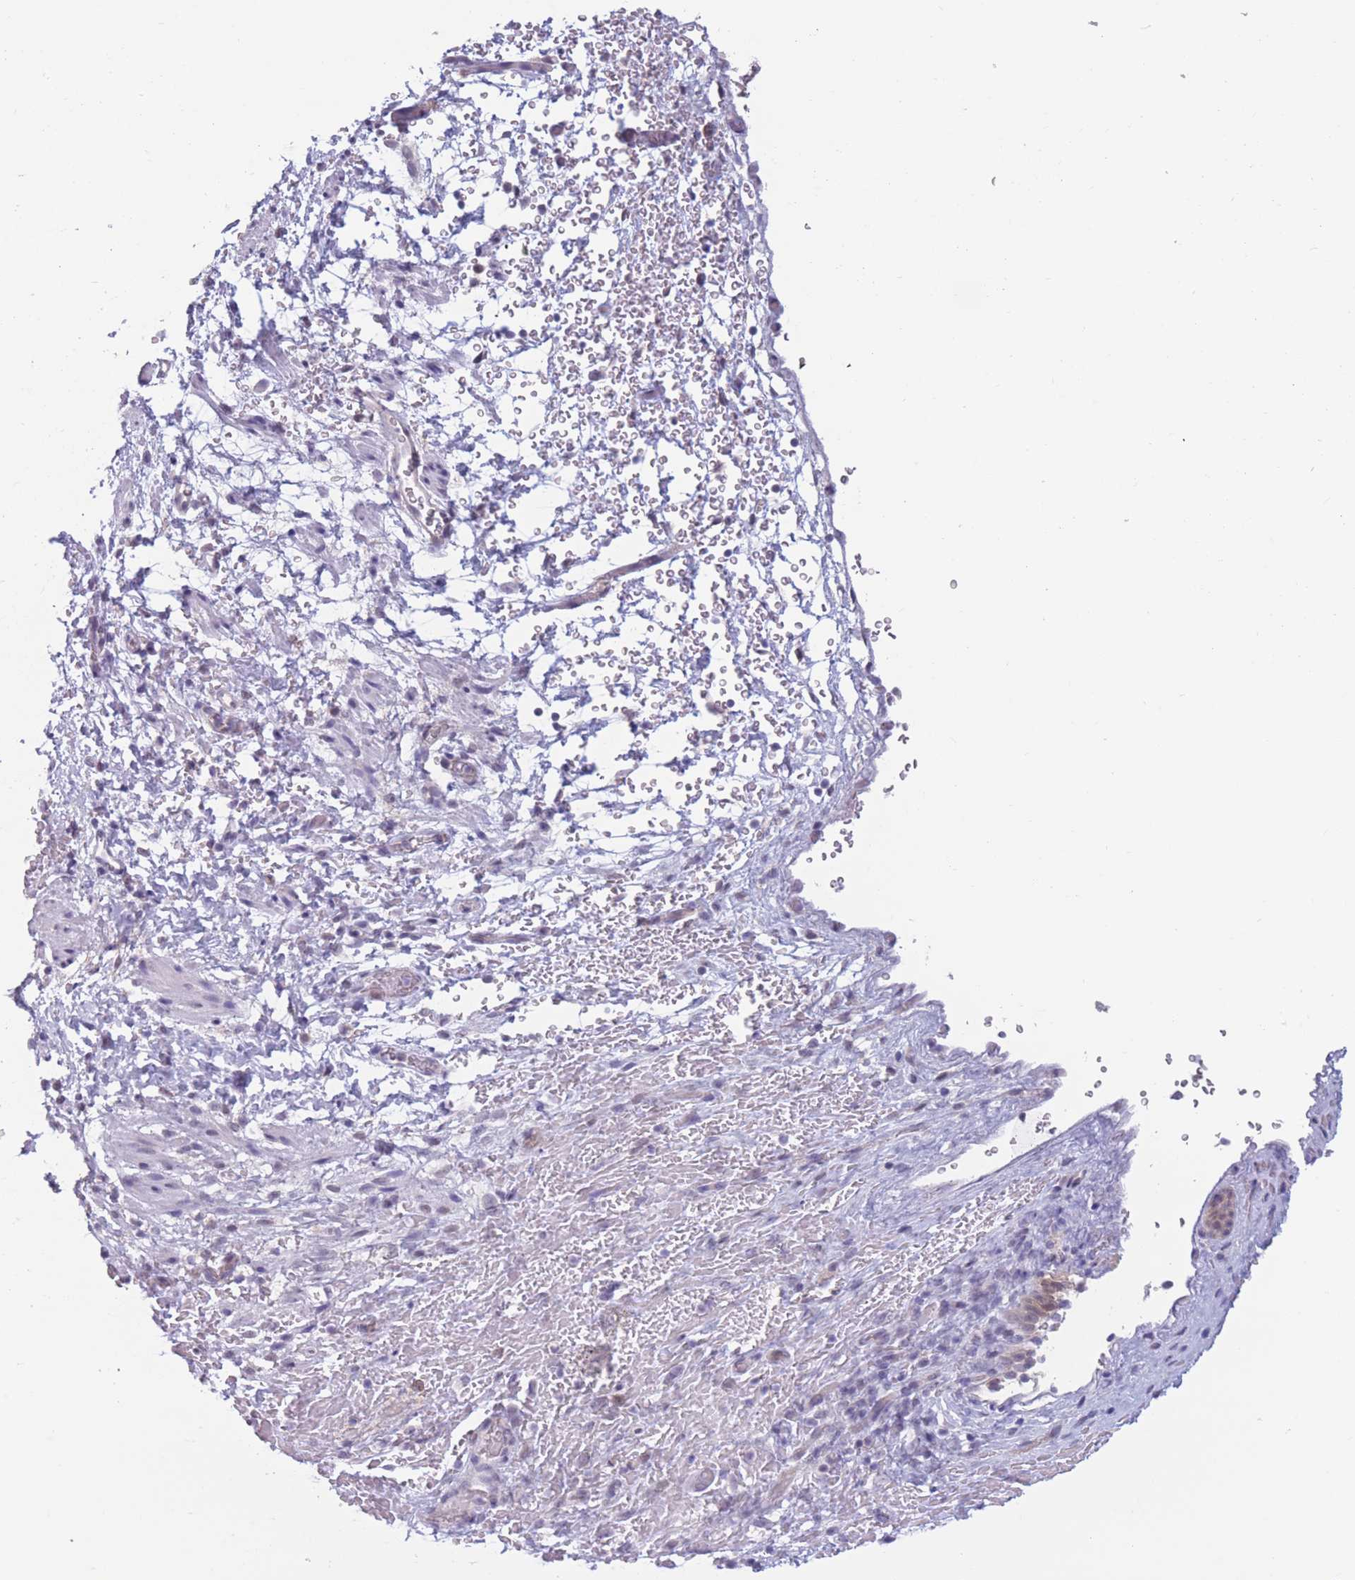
{"staining": {"intensity": "negative", "quantity": "none", "location": "none"}, "tissue": "smooth muscle", "cell_type": "Smooth muscle cells", "image_type": "normal", "snomed": [{"axis": "morphology", "description": "Normal tissue, NOS"}, {"axis": "topography", "description": "Smooth muscle"}, {"axis": "topography", "description": "Peripheral nerve tissue"}], "caption": "This is a micrograph of immunohistochemistry (IHC) staining of normal smooth muscle, which shows no positivity in smooth muscle cells. The staining is performed using DAB brown chromogen with nuclei counter-stained in using hematoxylin.", "gene": "PODXL", "patient": {"sex": "male", "age": 69}}